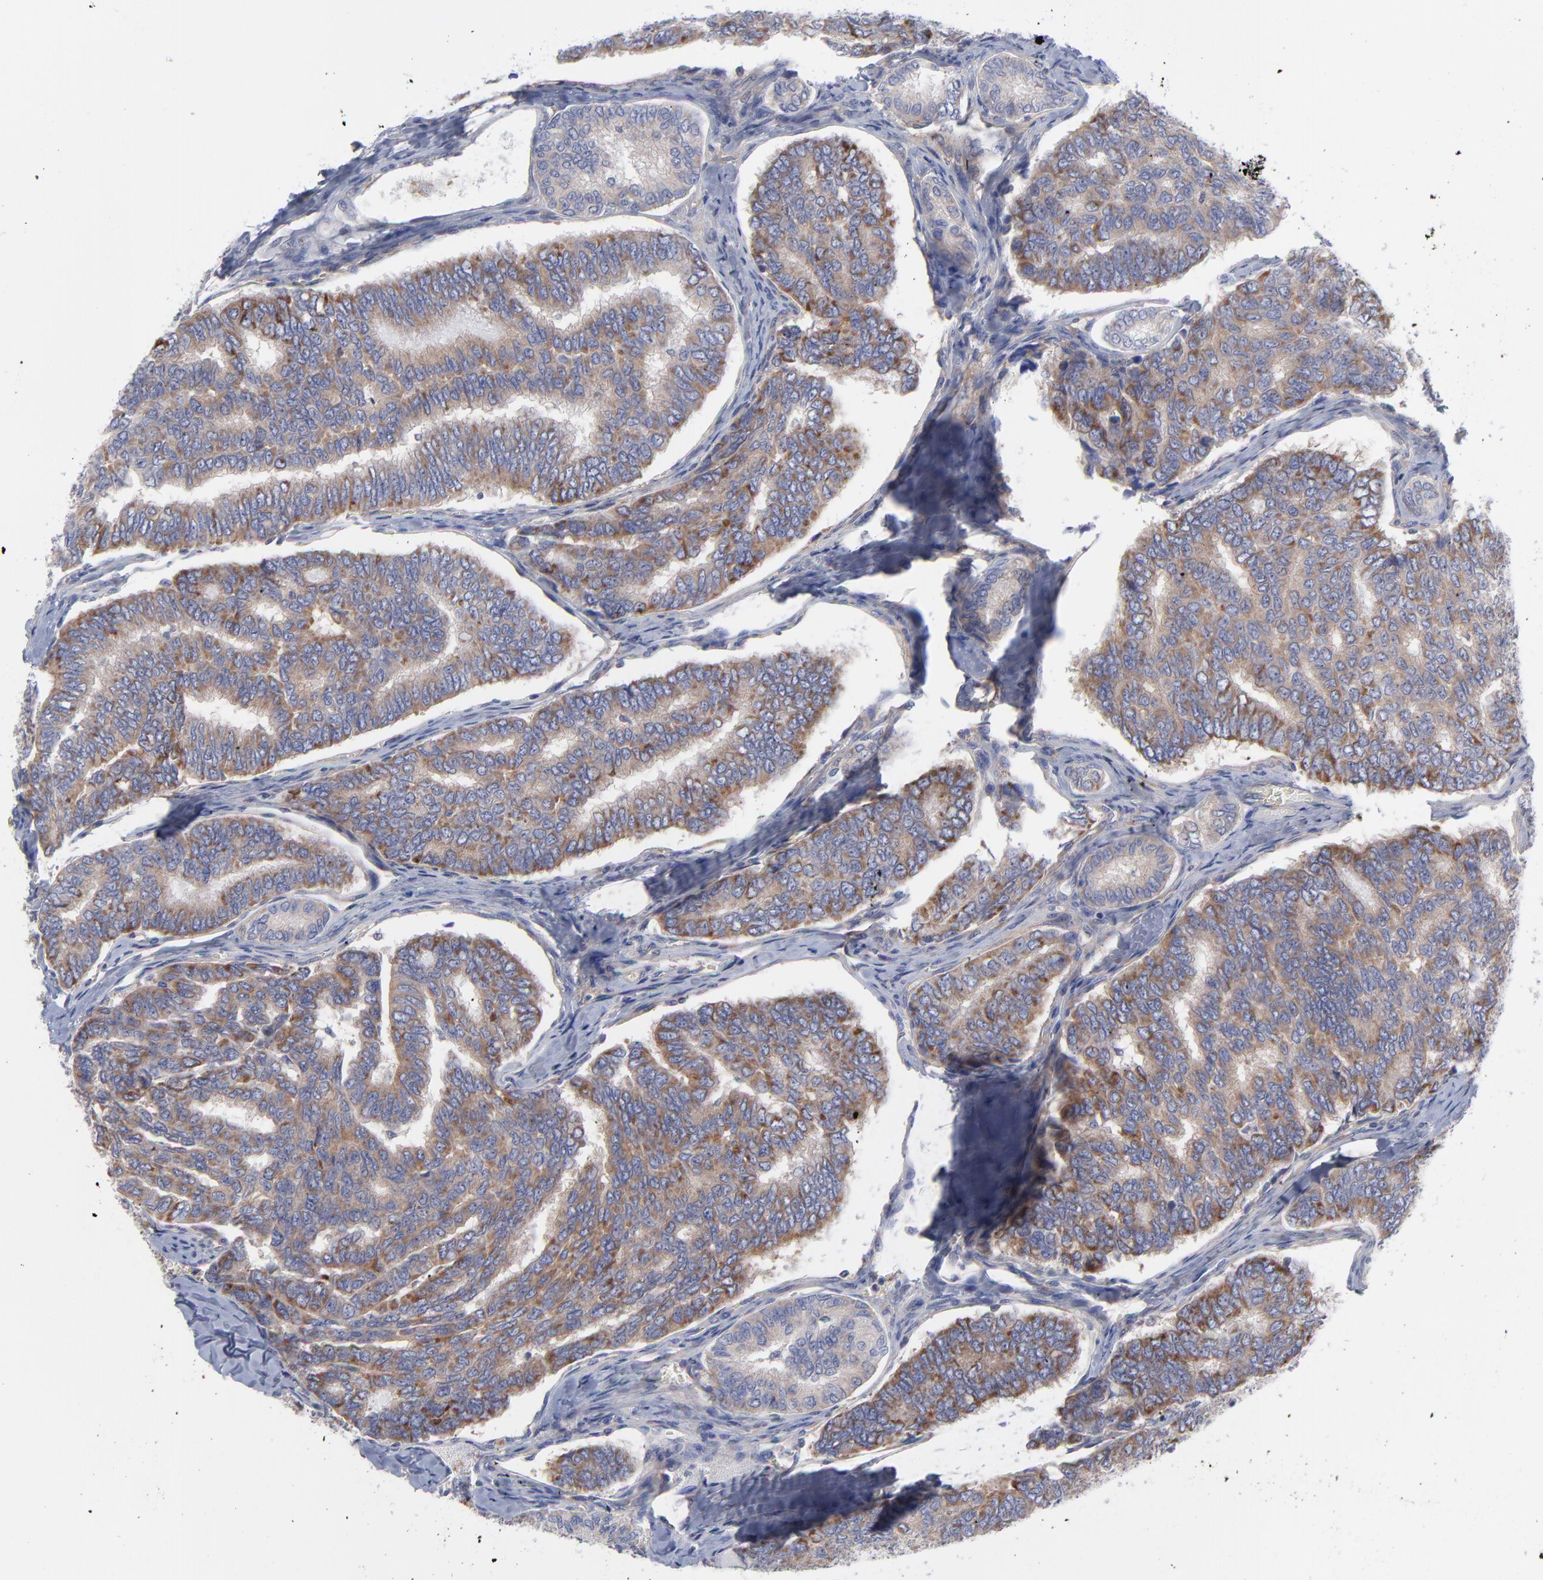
{"staining": {"intensity": "weak", "quantity": "25%-75%", "location": "cytoplasmic/membranous"}, "tissue": "thyroid cancer", "cell_type": "Tumor cells", "image_type": "cancer", "snomed": [{"axis": "morphology", "description": "Papillary adenocarcinoma, NOS"}, {"axis": "topography", "description": "Thyroid gland"}], "caption": "Immunohistochemistry (IHC) histopathology image of thyroid cancer (papillary adenocarcinoma) stained for a protein (brown), which reveals low levels of weak cytoplasmic/membranous positivity in about 25%-75% of tumor cells.", "gene": "NFKBIA", "patient": {"sex": "female", "age": 35}}